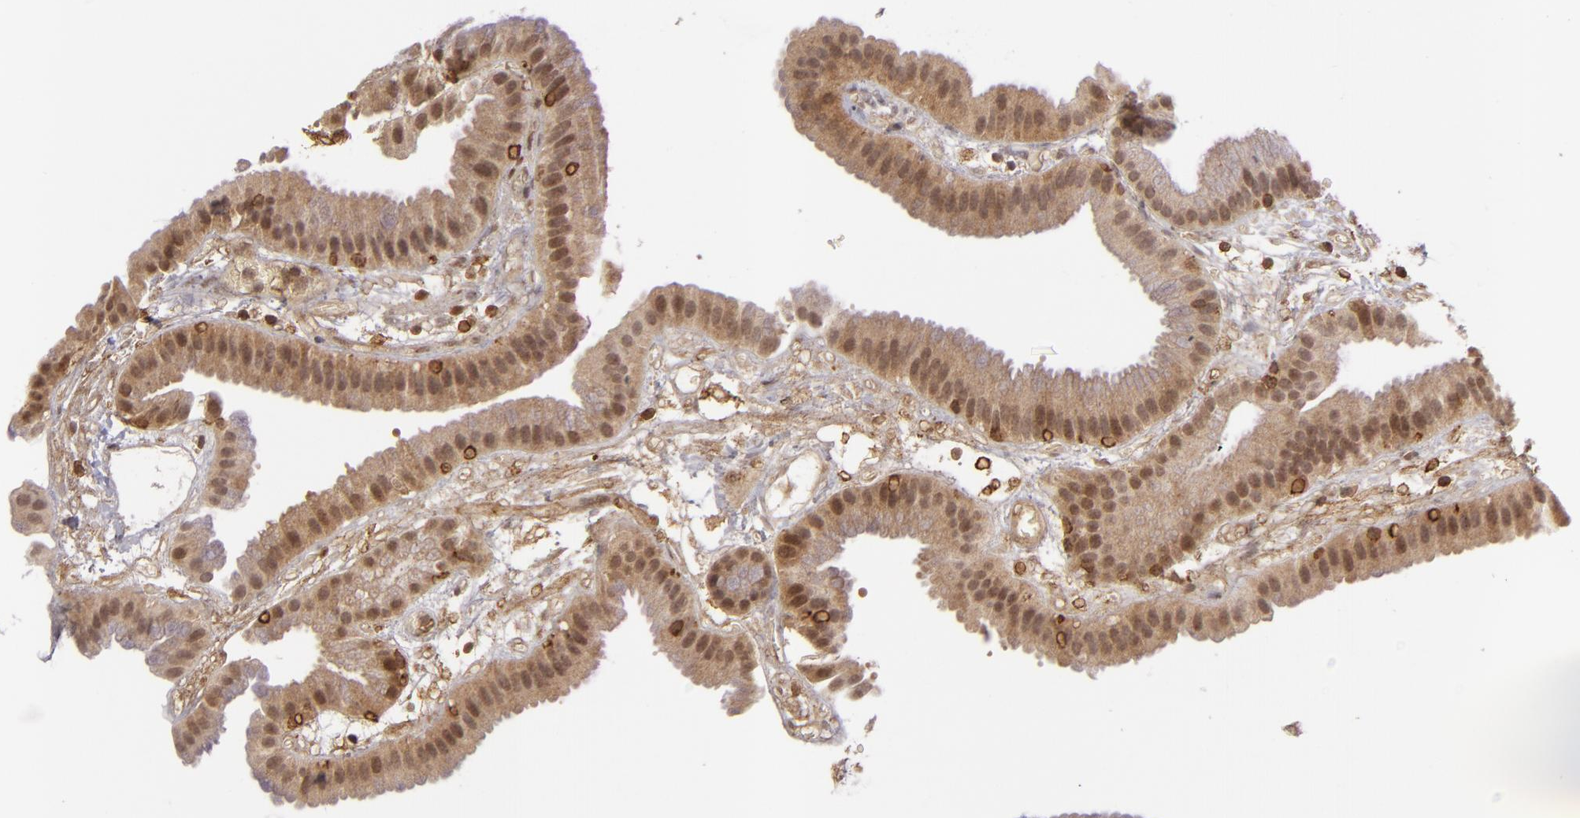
{"staining": {"intensity": "moderate", "quantity": ">75%", "location": "cytoplasmic/membranous,nuclear"}, "tissue": "gallbladder", "cell_type": "Glandular cells", "image_type": "normal", "snomed": [{"axis": "morphology", "description": "Normal tissue, NOS"}, {"axis": "topography", "description": "Gallbladder"}], "caption": "High-power microscopy captured an IHC photomicrograph of unremarkable gallbladder, revealing moderate cytoplasmic/membranous,nuclear positivity in about >75% of glandular cells.", "gene": "ZBTB33", "patient": {"sex": "female", "age": 63}}